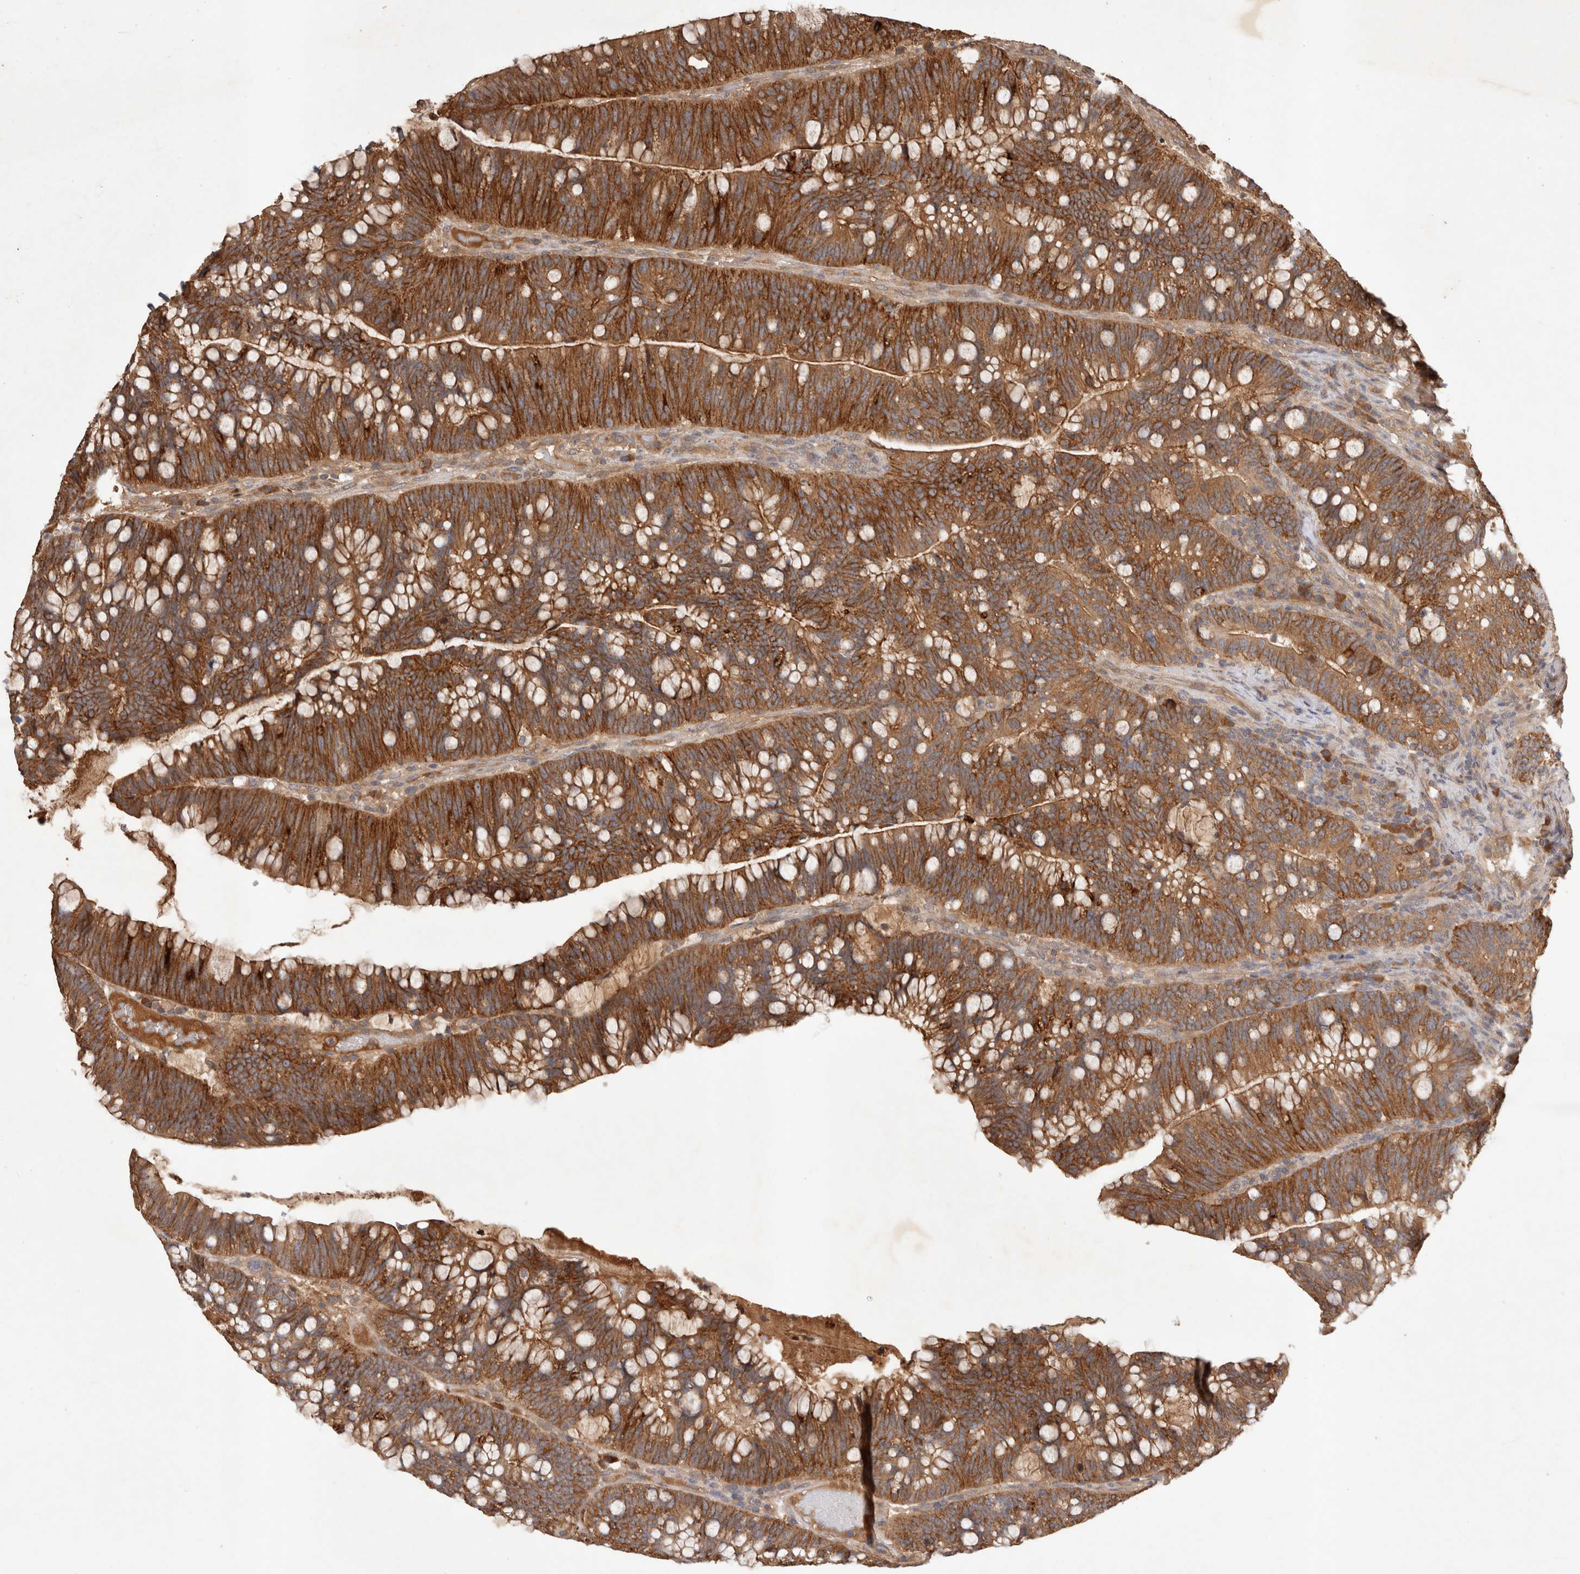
{"staining": {"intensity": "strong", "quantity": ">75%", "location": "cytoplasmic/membranous"}, "tissue": "colorectal cancer", "cell_type": "Tumor cells", "image_type": "cancer", "snomed": [{"axis": "morphology", "description": "Adenocarcinoma, NOS"}, {"axis": "topography", "description": "Colon"}], "caption": "This is a micrograph of IHC staining of adenocarcinoma (colorectal), which shows strong staining in the cytoplasmic/membranous of tumor cells.", "gene": "YES1", "patient": {"sex": "female", "age": 66}}